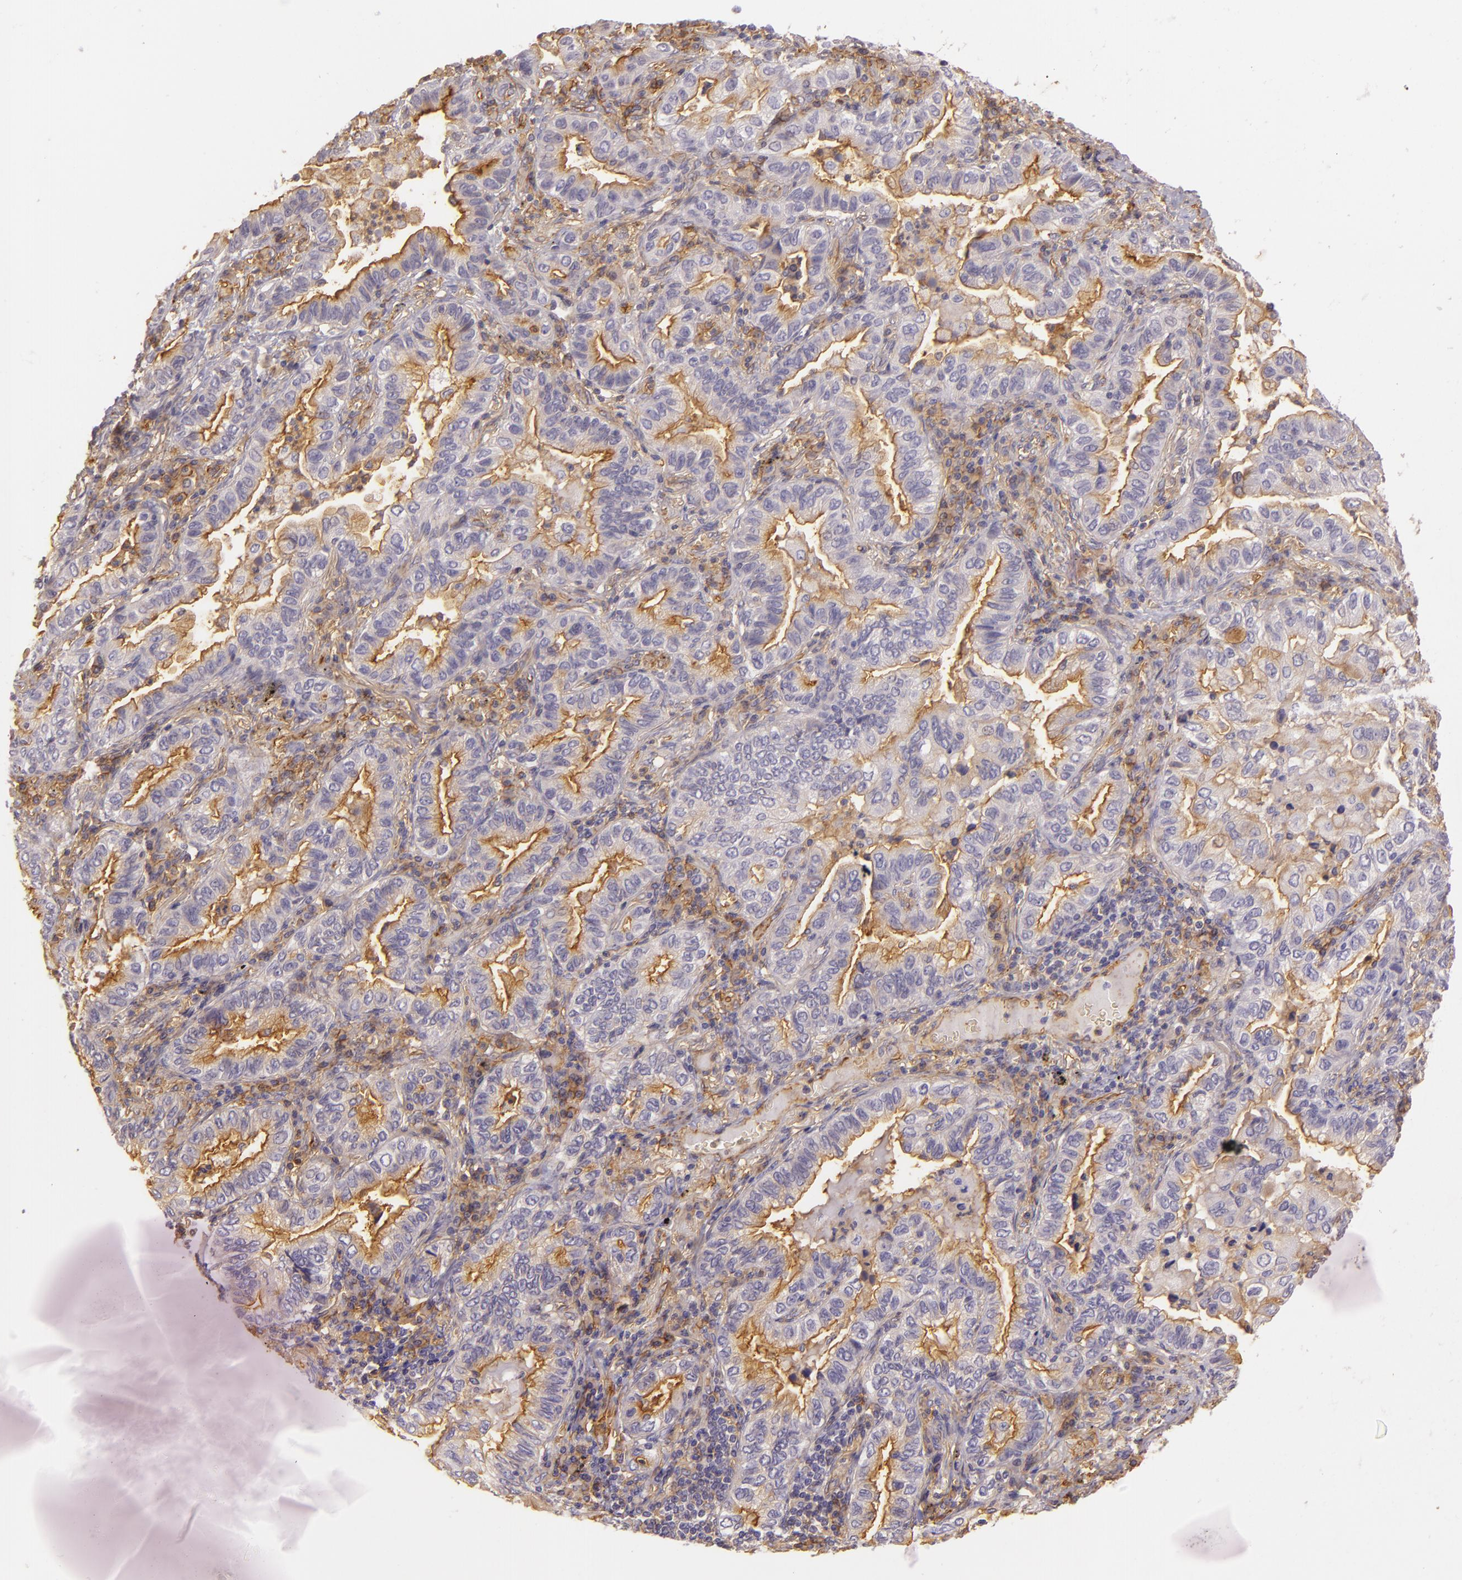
{"staining": {"intensity": "moderate", "quantity": ">75%", "location": "cytoplasmic/membranous"}, "tissue": "lung cancer", "cell_type": "Tumor cells", "image_type": "cancer", "snomed": [{"axis": "morphology", "description": "Adenocarcinoma, NOS"}, {"axis": "topography", "description": "Lung"}], "caption": "Protein analysis of lung adenocarcinoma tissue reveals moderate cytoplasmic/membranous expression in approximately >75% of tumor cells. (DAB IHC, brown staining for protein, blue staining for nuclei).", "gene": "CD59", "patient": {"sex": "female", "age": 50}}